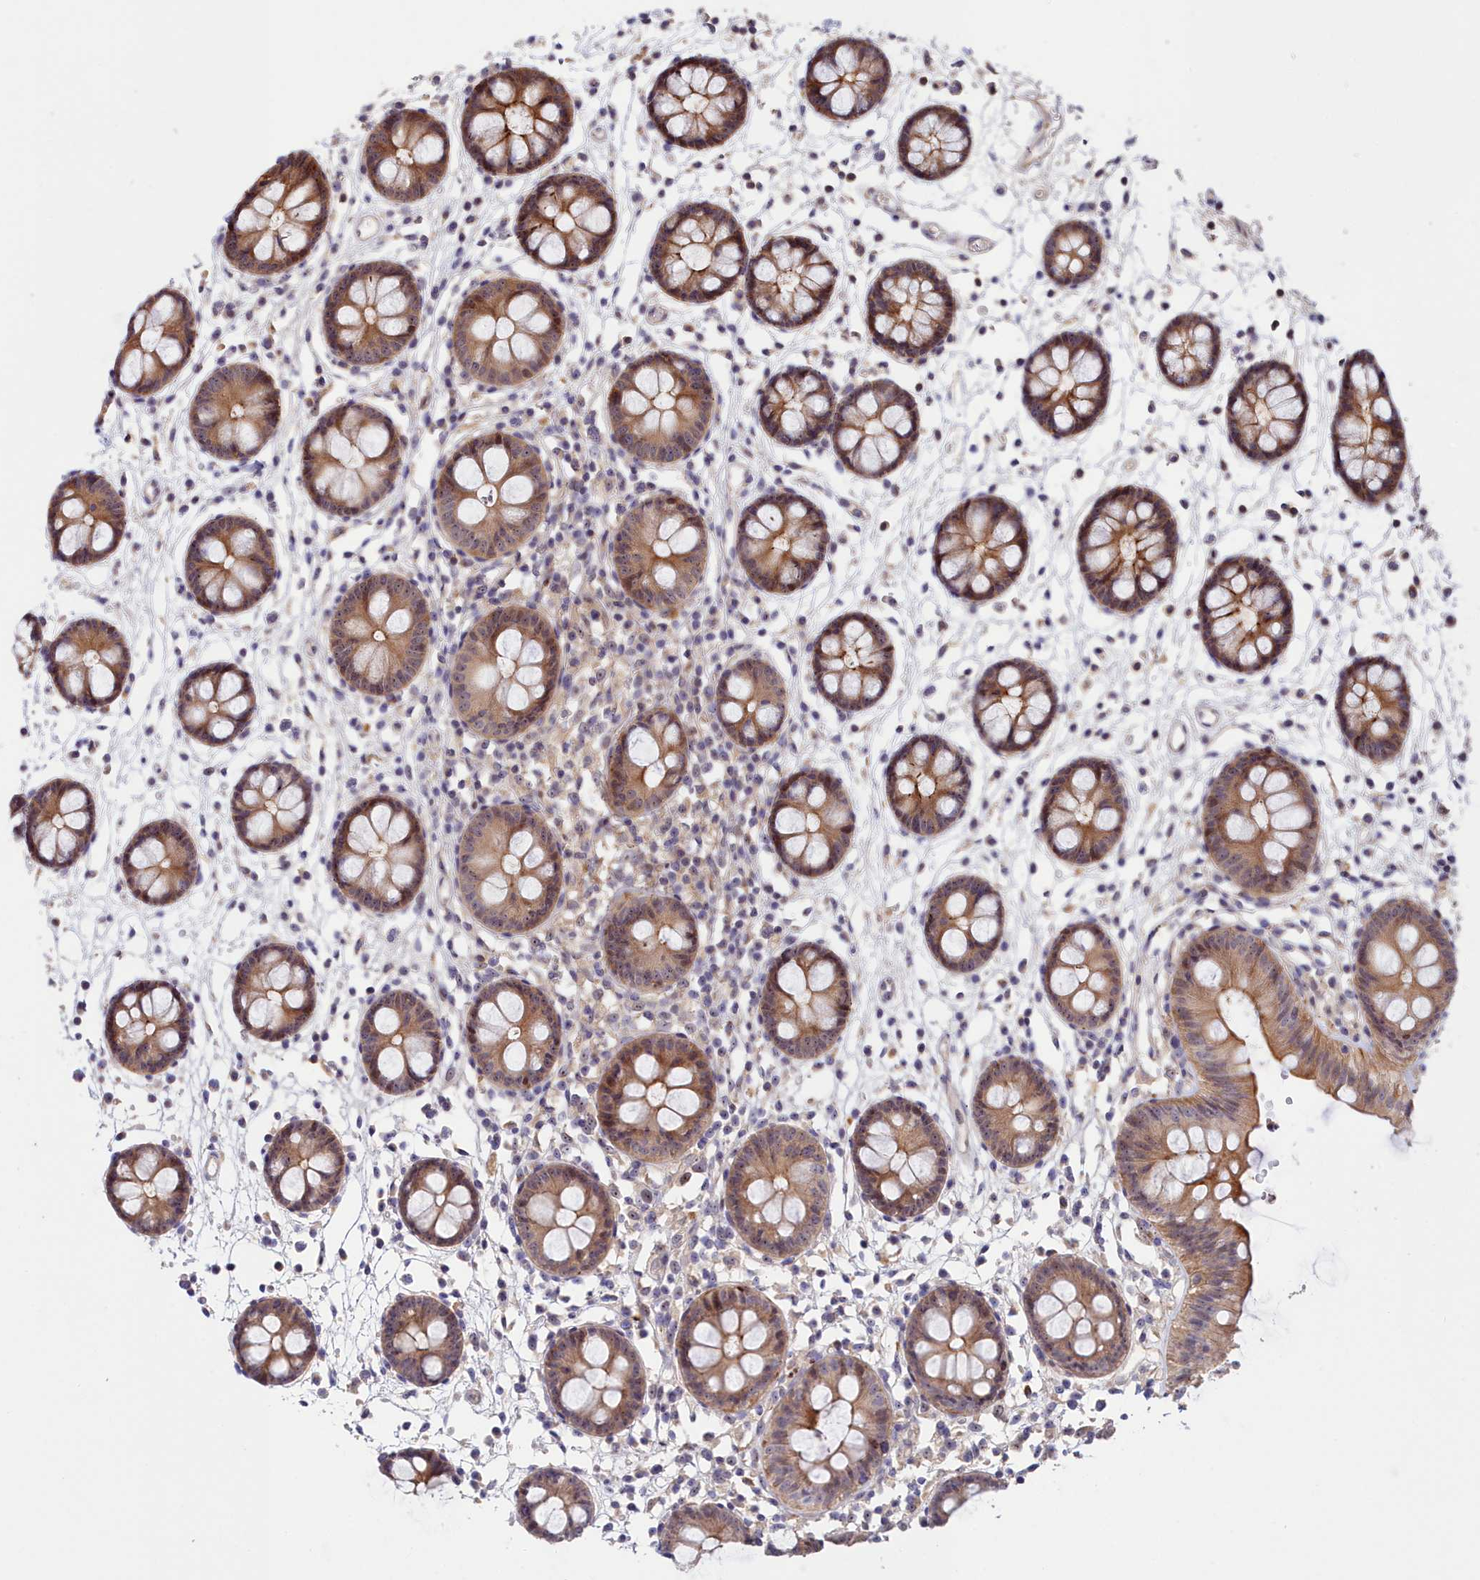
{"staining": {"intensity": "weak", "quantity": "25%-75%", "location": "cytoplasmic/membranous"}, "tissue": "colon", "cell_type": "Endothelial cells", "image_type": "normal", "snomed": [{"axis": "morphology", "description": "Normal tissue, NOS"}, {"axis": "topography", "description": "Colon"}], "caption": "Colon was stained to show a protein in brown. There is low levels of weak cytoplasmic/membranous expression in approximately 25%-75% of endothelial cells. (brown staining indicates protein expression, while blue staining denotes nuclei).", "gene": "NEURL4", "patient": {"sex": "male", "age": 56}}